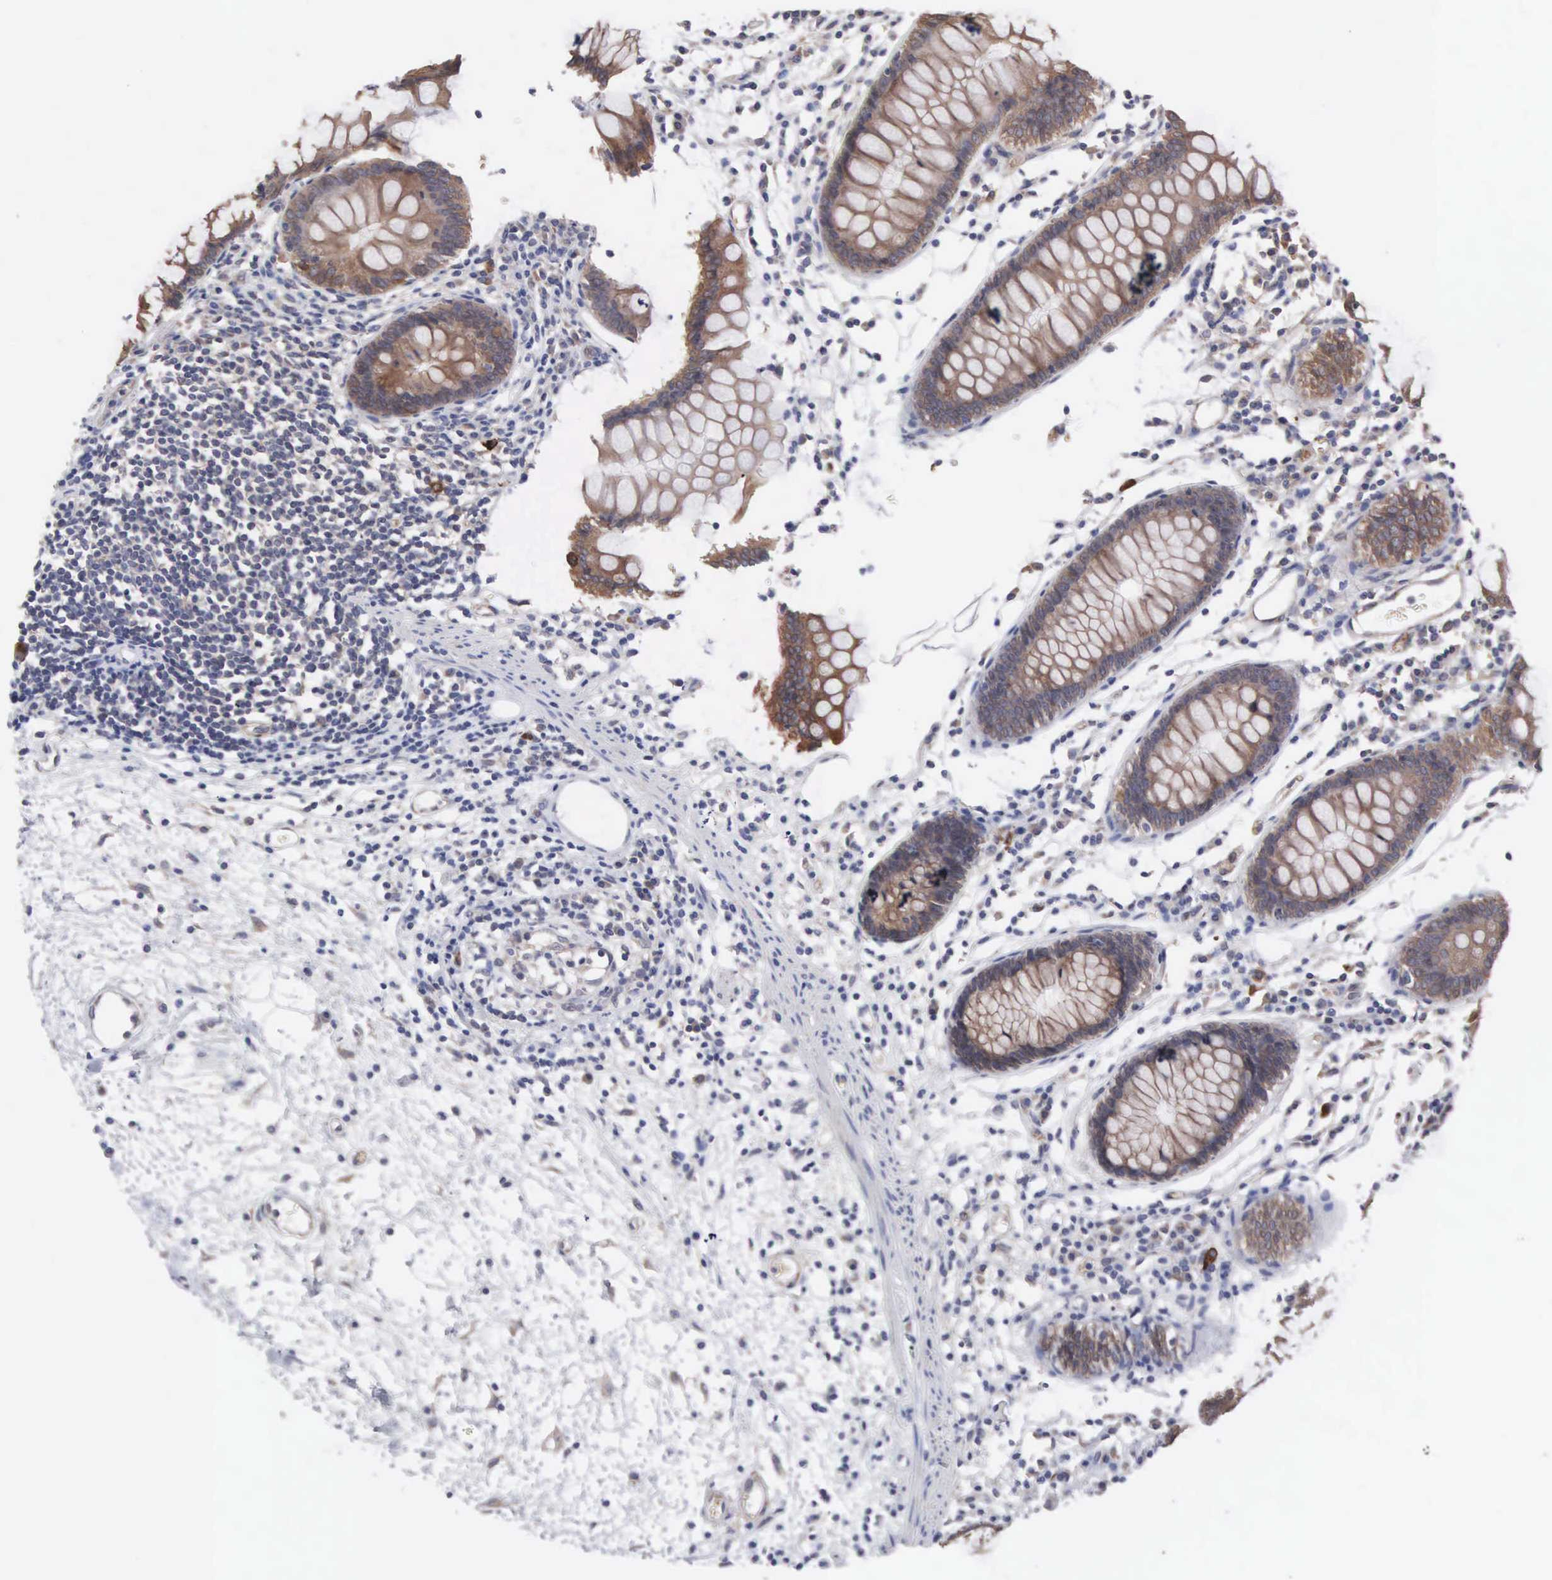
{"staining": {"intensity": "weak", "quantity": "<25%", "location": "cytoplasmic/membranous"}, "tissue": "colon", "cell_type": "Endothelial cells", "image_type": "normal", "snomed": [{"axis": "morphology", "description": "Normal tissue, NOS"}, {"axis": "topography", "description": "Colon"}], "caption": "IHC micrograph of benign colon: human colon stained with DAB reveals no significant protein positivity in endothelial cells.", "gene": "INF2", "patient": {"sex": "female", "age": 55}}